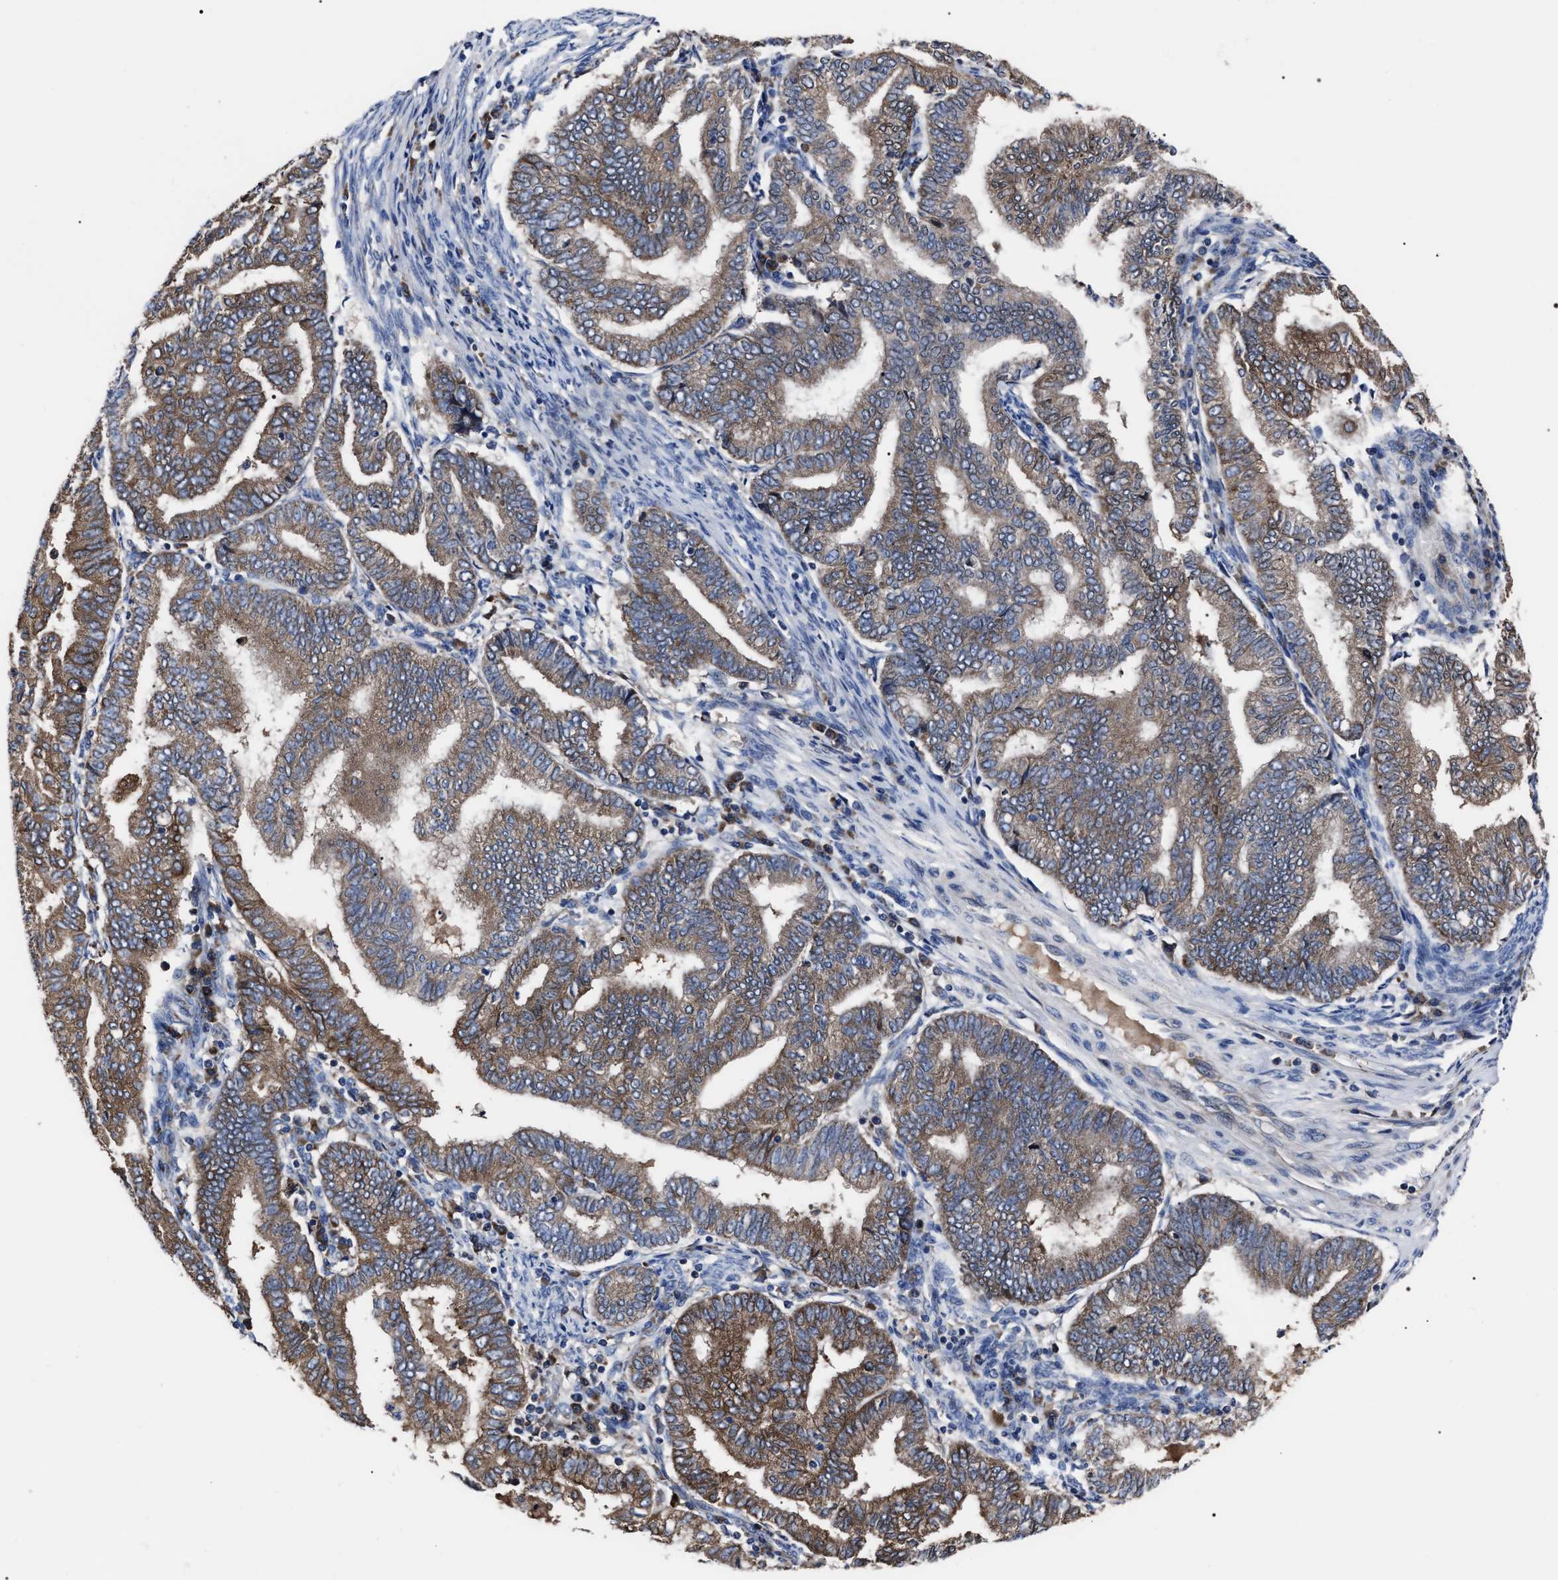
{"staining": {"intensity": "moderate", "quantity": ">75%", "location": "cytoplasmic/membranous"}, "tissue": "endometrial cancer", "cell_type": "Tumor cells", "image_type": "cancer", "snomed": [{"axis": "morphology", "description": "Polyp, NOS"}, {"axis": "morphology", "description": "Adenocarcinoma, NOS"}, {"axis": "morphology", "description": "Adenoma, NOS"}, {"axis": "topography", "description": "Endometrium"}], "caption": "Moderate cytoplasmic/membranous protein positivity is present in approximately >75% of tumor cells in polyp (endometrial).", "gene": "MACC1", "patient": {"sex": "female", "age": 79}}